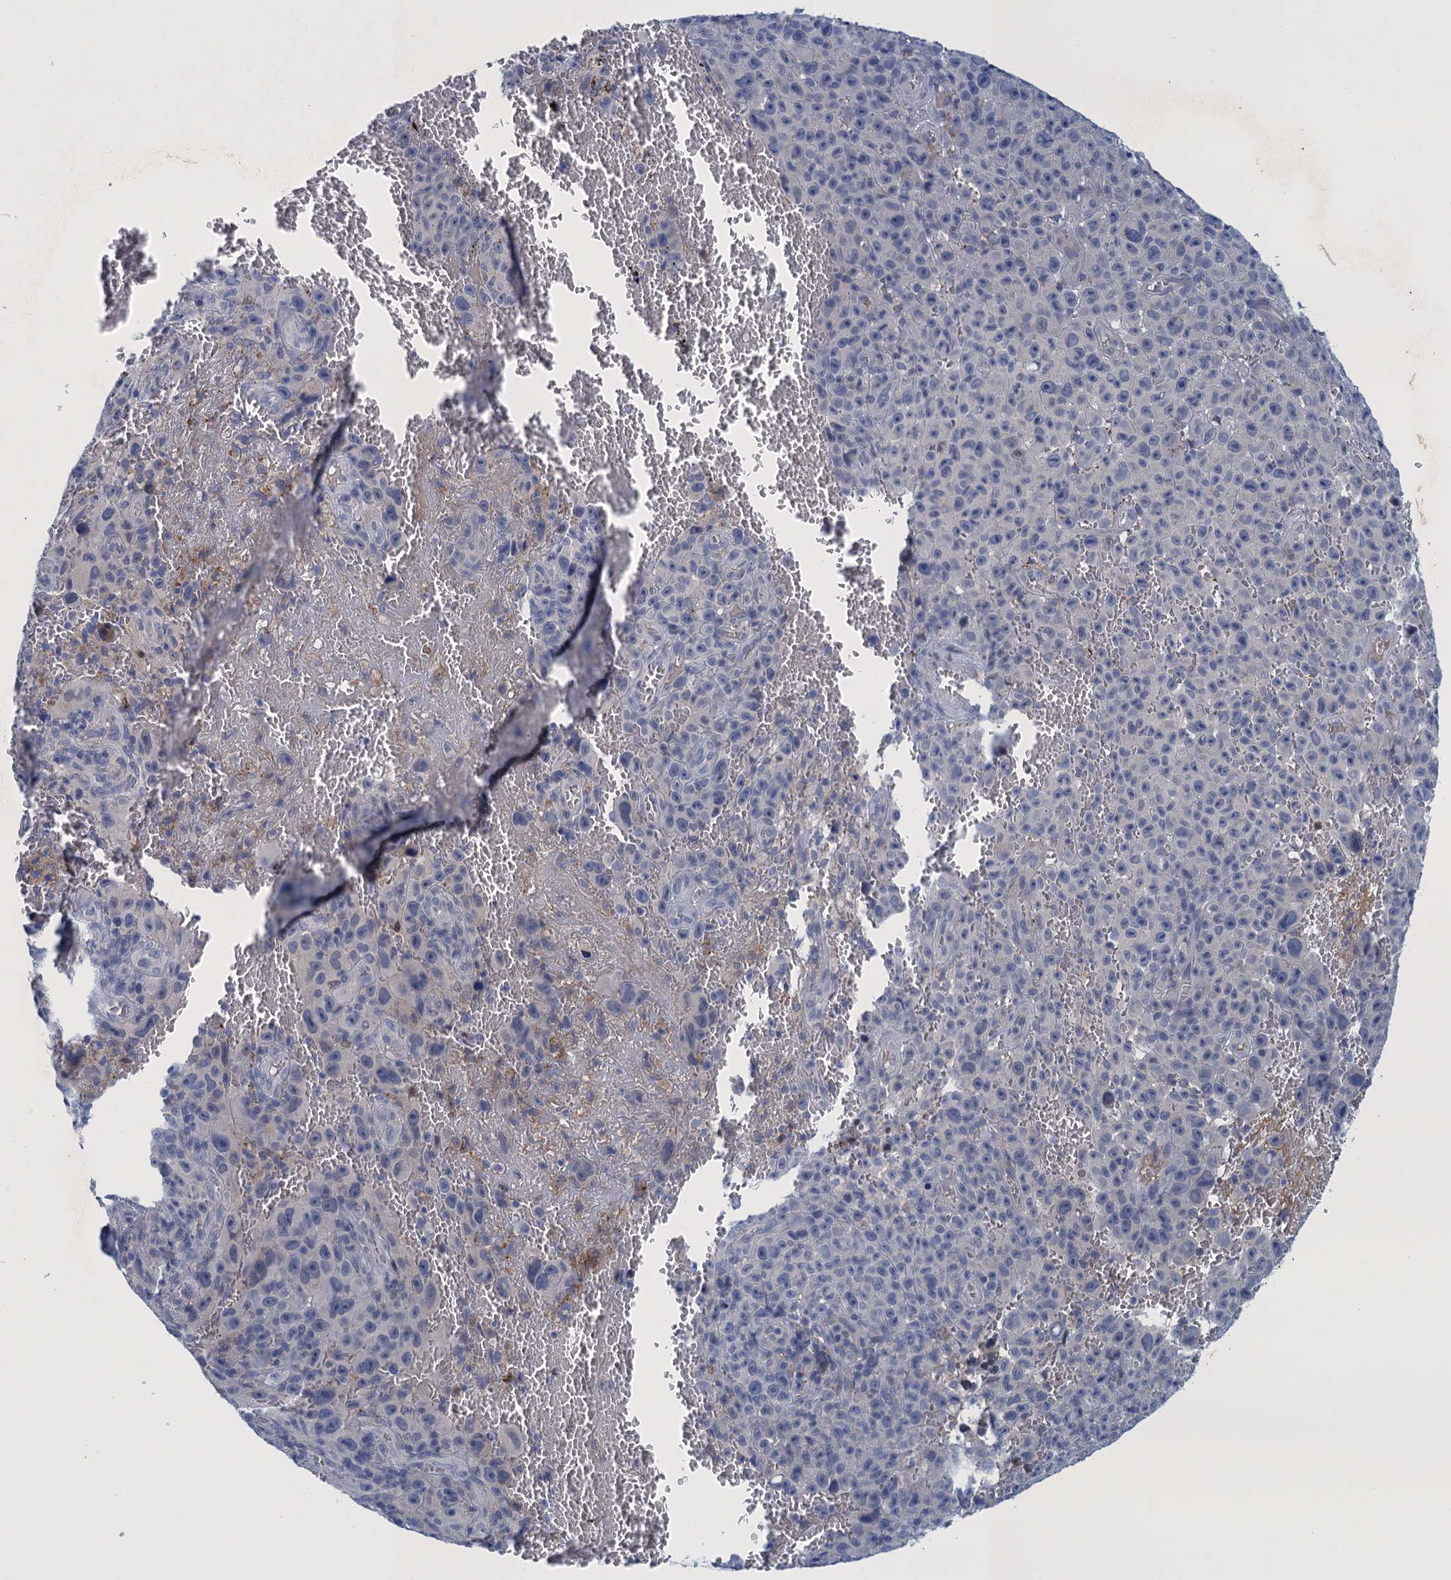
{"staining": {"intensity": "negative", "quantity": "none", "location": "none"}, "tissue": "melanoma", "cell_type": "Tumor cells", "image_type": "cancer", "snomed": [{"axis": "morphology", "description": "Malignant melanoma, NOS"}, {"axis": "topography", "description": "Skin"}], "caption": "Tumor cells are negative for brown protein staining in malignant melanoma. (Stains: DAB (3,3'-diaminobenzidine) immunohistochemistry (IHC) with hematoxylin counter stain, Microscopy: brightfield microscopy at high magnification).", "gene": "SCEL", "patient": {"sex": "female", "age": 82}}